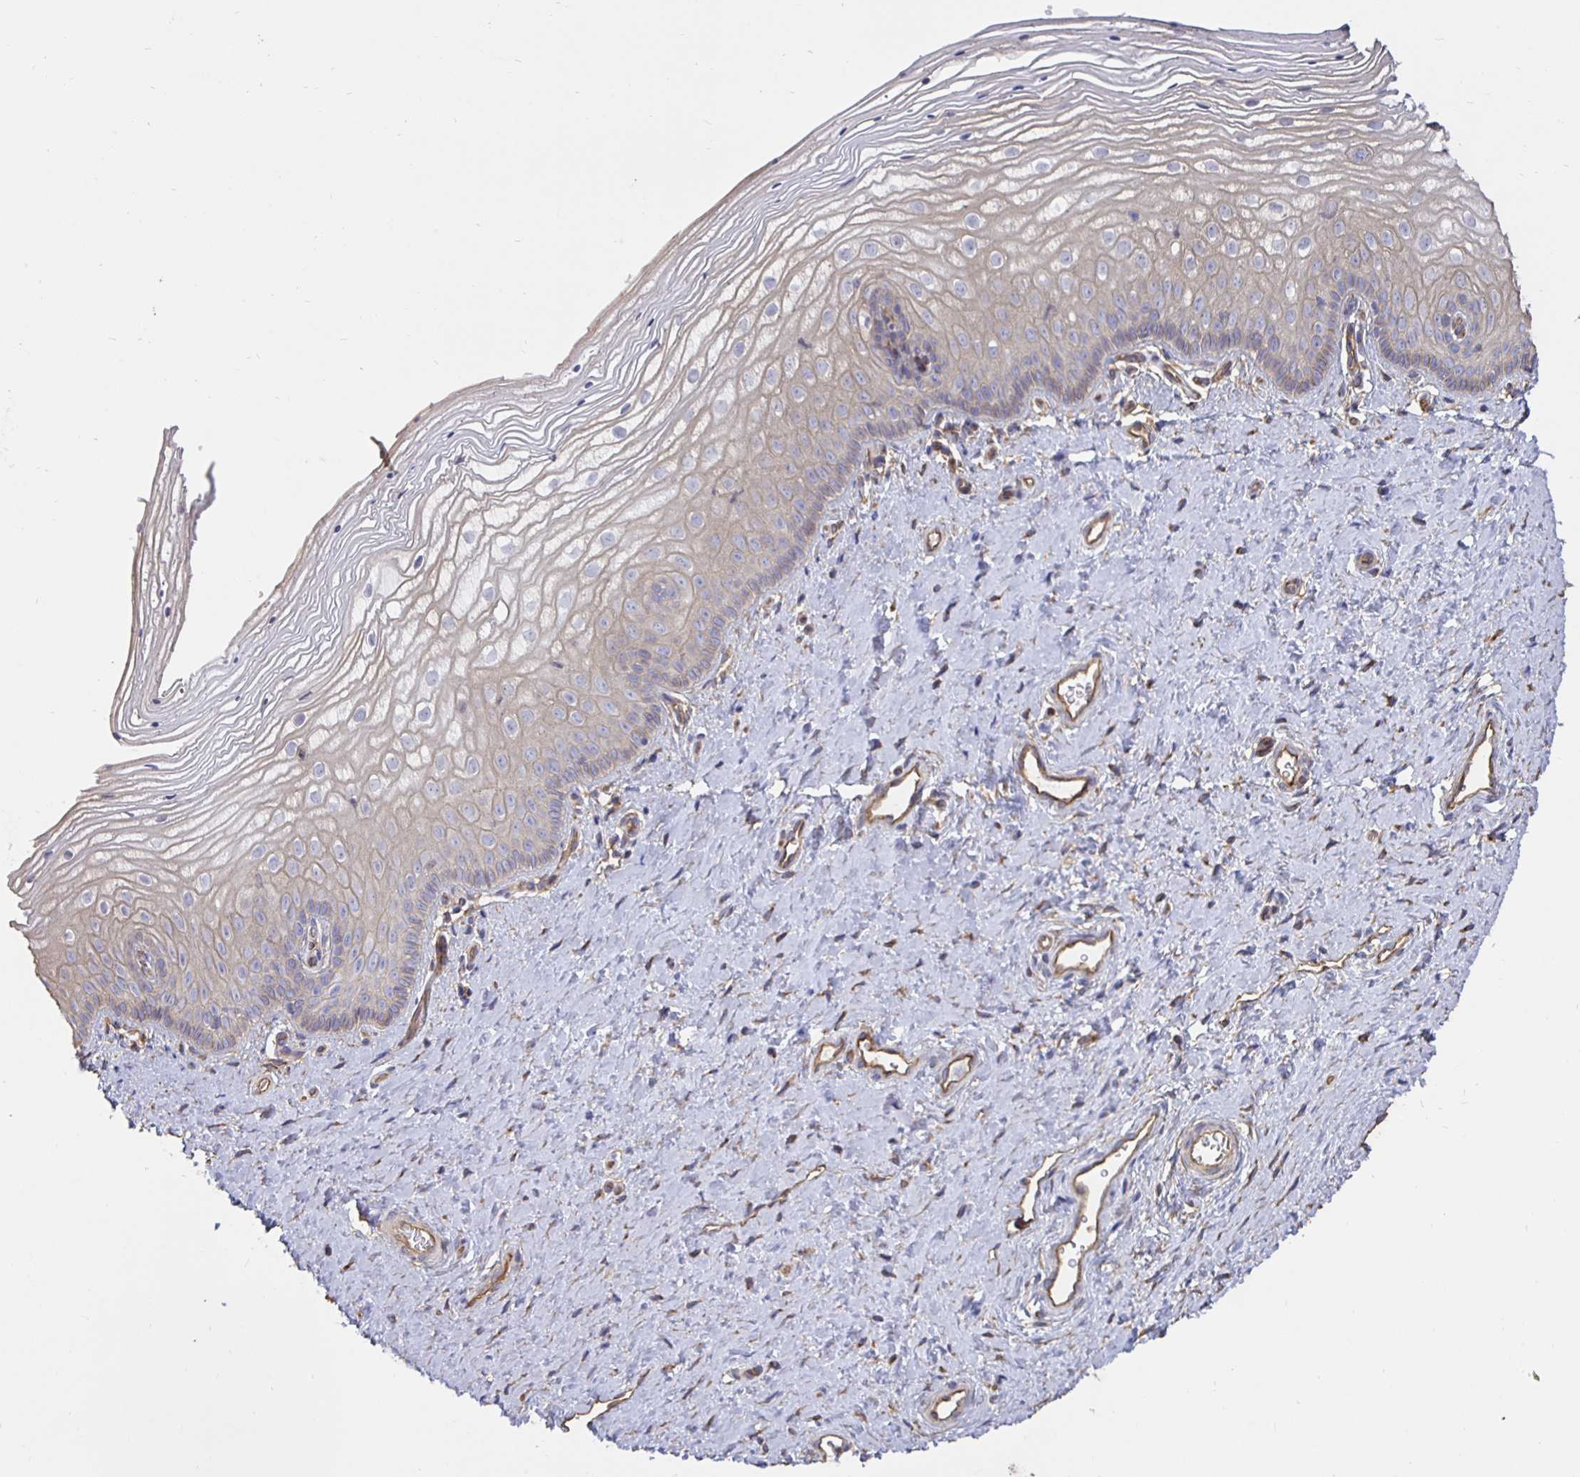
{"staining": {"intensity": "weak", "quantity": "<25%", "location": "cytoplasmic/membranous"}, "tissue": "vagina", "cell_type": "Squamous epithelial cells", "image_type": "normal", "snomed": [{"axis": "morphology", "description": "Normal tissue, NOS"}, {"axis": "topography", "description": "Vagina"}], "caption": "The photomicrograph reveals no significant positivity in squamous epithelial cells of vagina. (Brightfield microscopy of DAB (3,3'-diaminobenzidine) immunohistochemistry (IHC) at high magnification).", "gene": "ARHGEF39", "patient": {"sex": "female", "age": 39}}